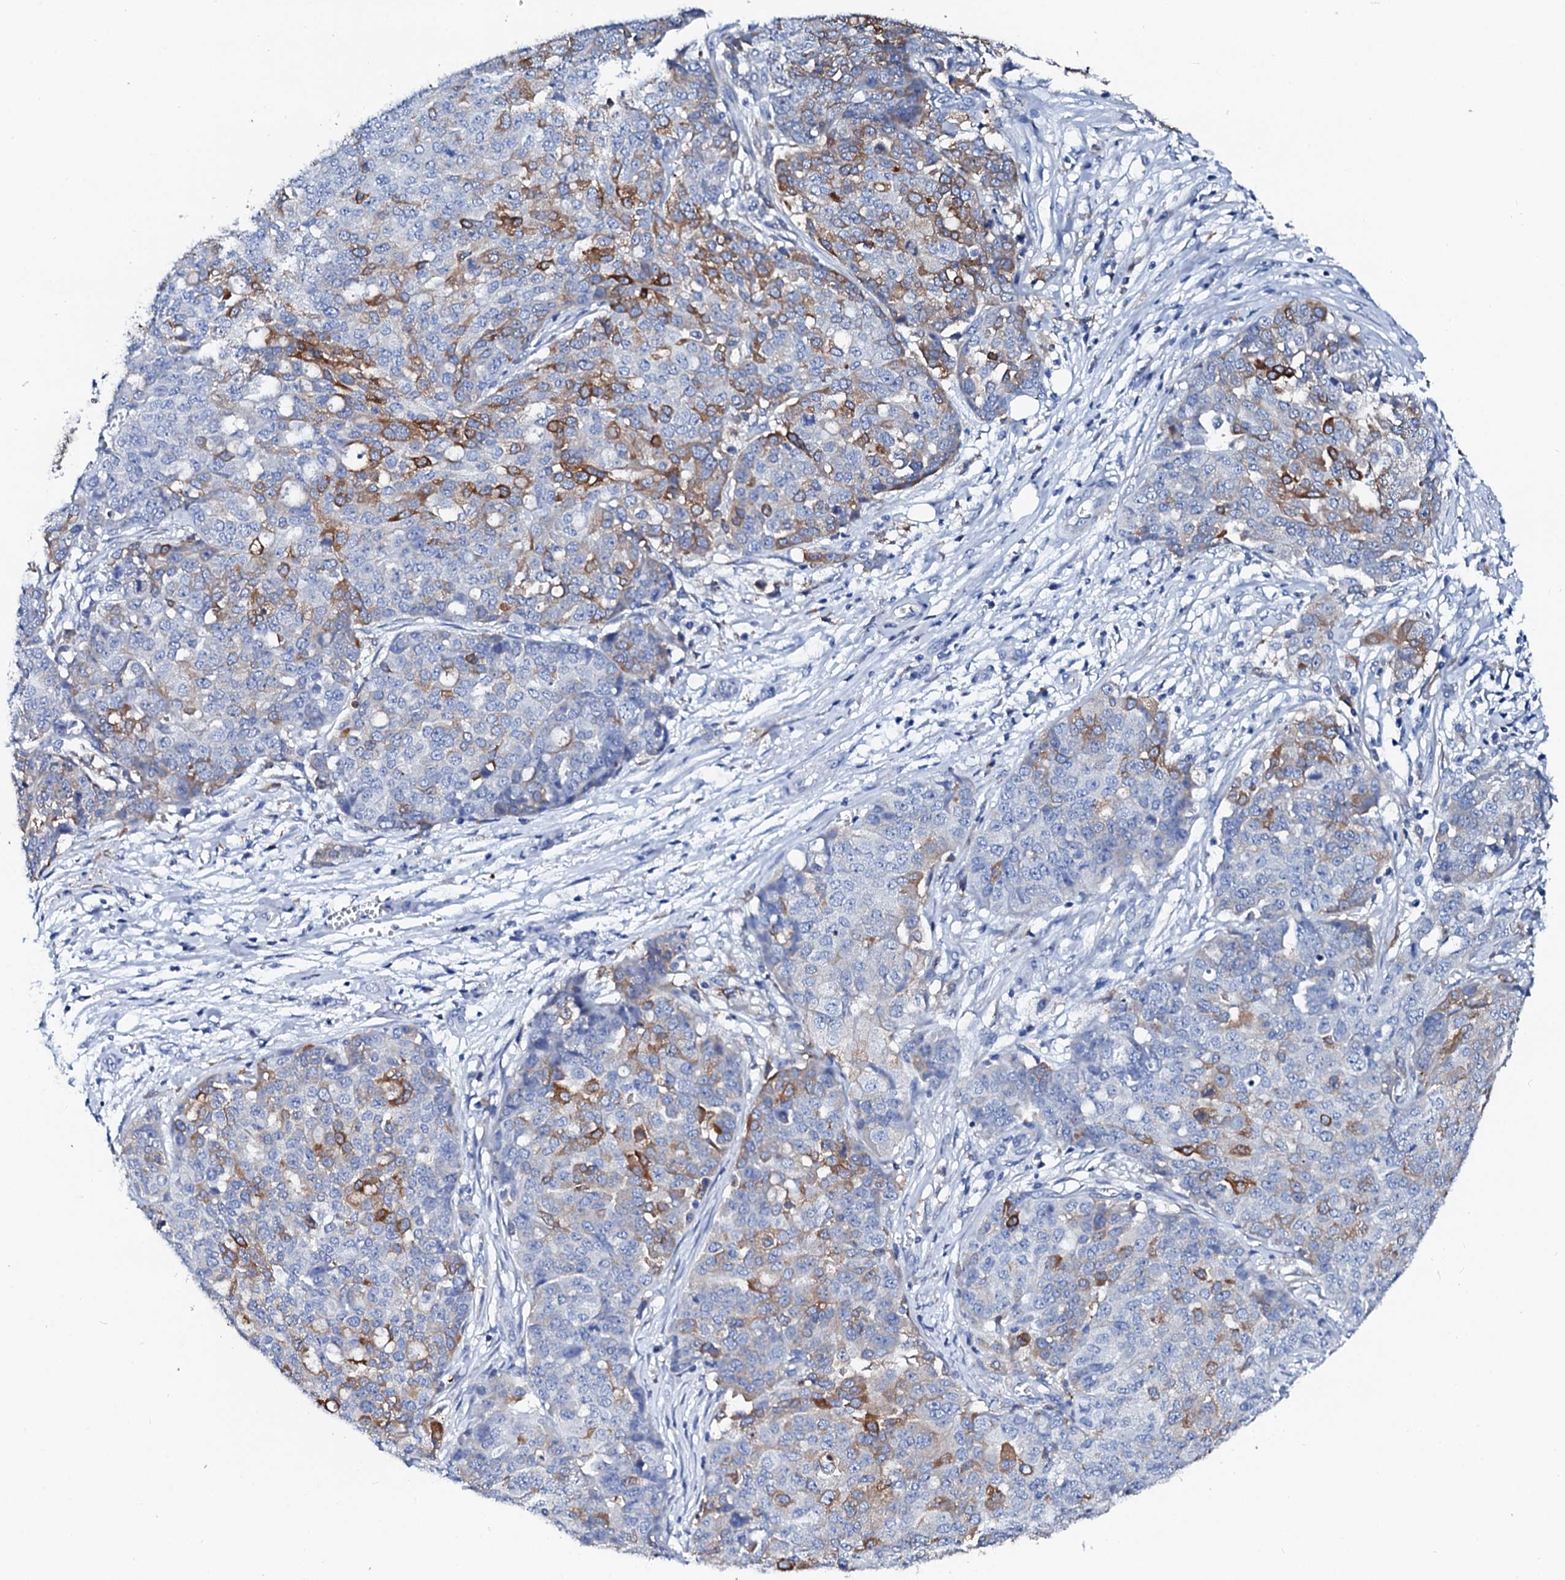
{"staining": {"intensity": "moderate", "quantity": "<25%", "location": "cytoplasmic/membranous"}, "tissue": "ovarian cancer", "cell_type": "Tumor cells", "image_type": "cancer", "snomed": [{"axis": "morphology", "description": "Cystadenocarcinoma, serous, NOS"}, {"axis": "topography", "description": "Soft tissue"}, {"axis": "topography", "description": "Ovary"}], "caption": "Ovarian serous cystadenocarcinoma stained with a brown dye demonstrates moderate cytoplasmic/membranous positive staining in about <25% of tumor cells.", "gene": "GLB1L3", "patient": {"sex": "female", "age": 57}}